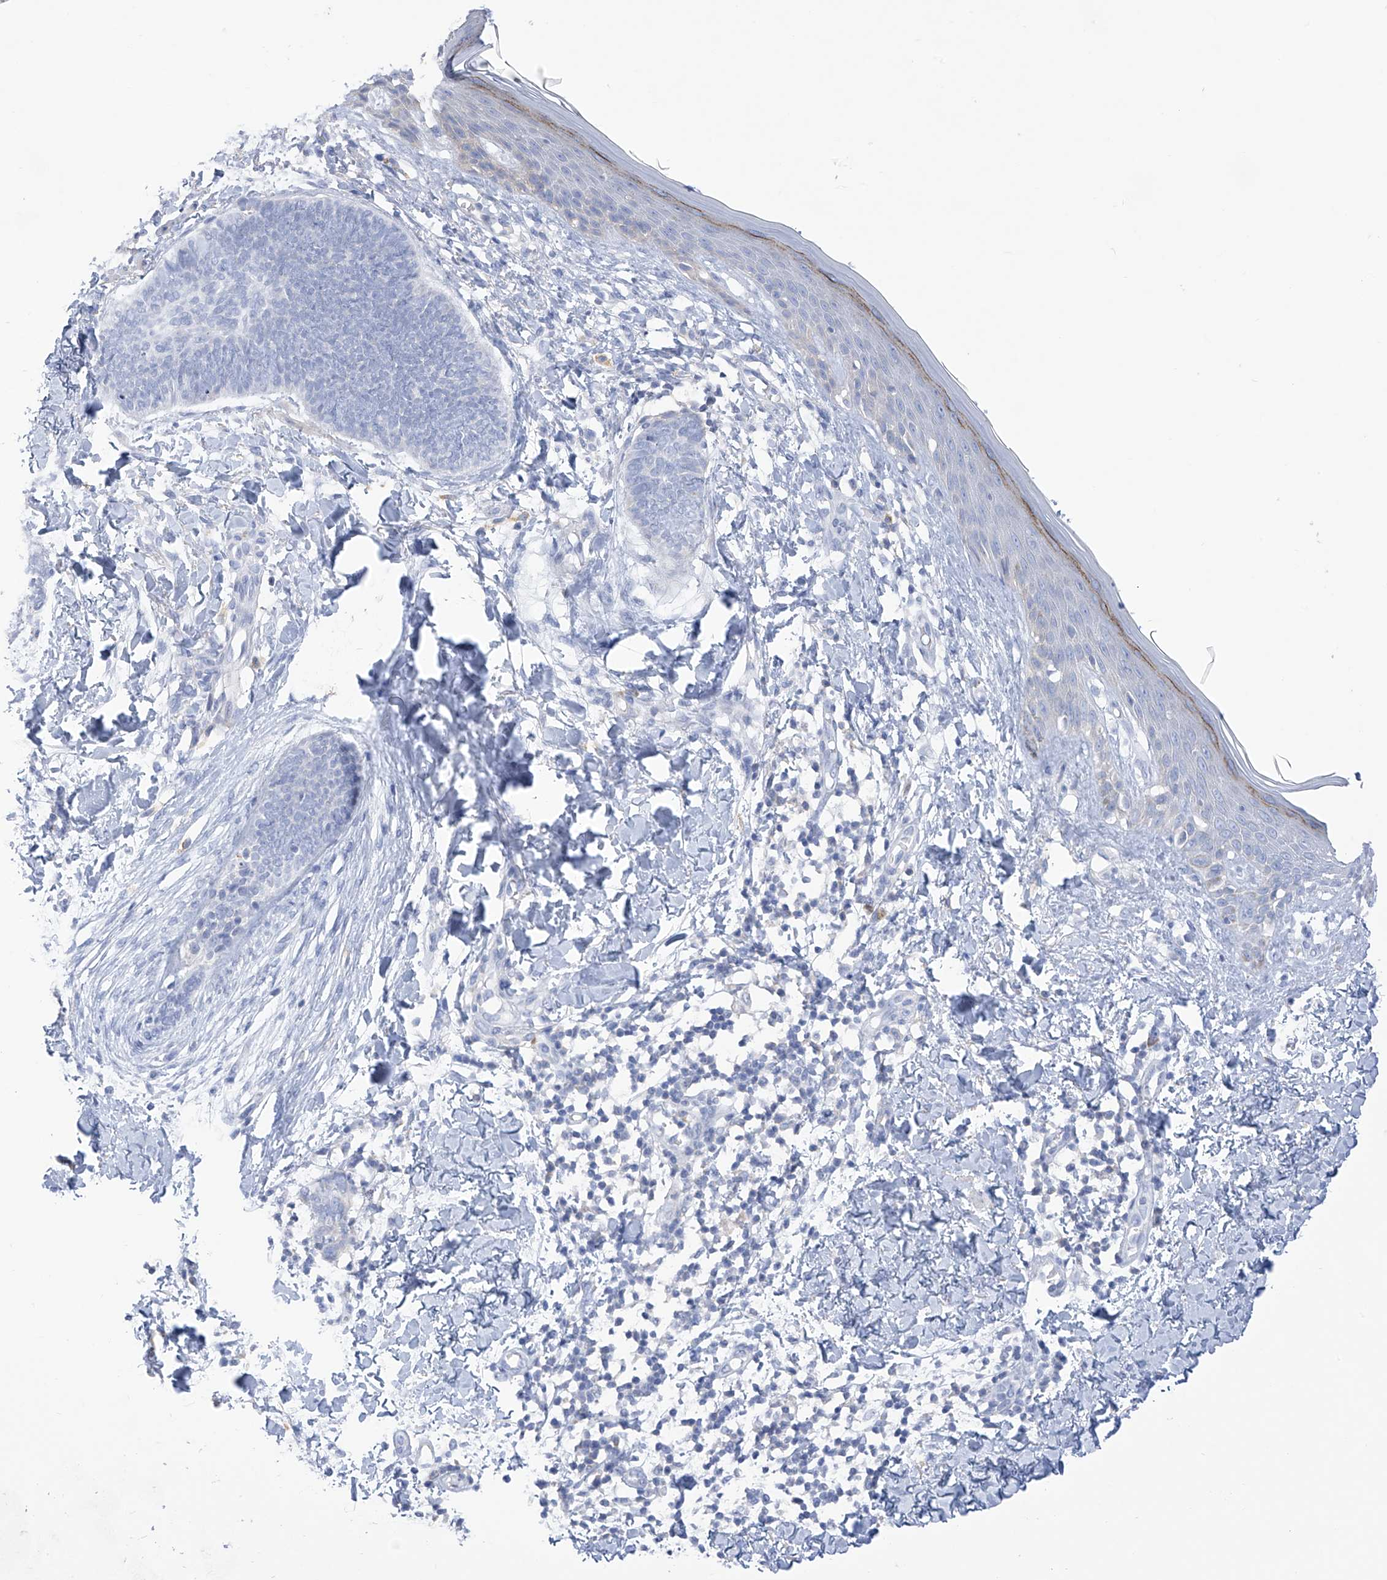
{"staining": {"intensity": "negative", "quantity": "none", "location": "none"}, "tissue": "skin cancer", "cell_type": "Tumor cells", "image_type": "cancer", "snomed": [{"axis": "morphology", "description": "Normal tissue, NOS"}, {"axis": "morphology", "description": "Basal cell carcinoma"}, {"axis": "topography", "description": "Skin"}], "caption": "Skin cancer (basal cell carcinoma) was stained to show a protein in brown. There is no significant staining in tumor cells. The staining is performed using DAB (3,3'-diaminobenzidine) brown chromogen with nuclei counter-stained in using hematoxylin.", "gene": "SLCO4A1", "patient": {"sex": "male", "age": 50}}